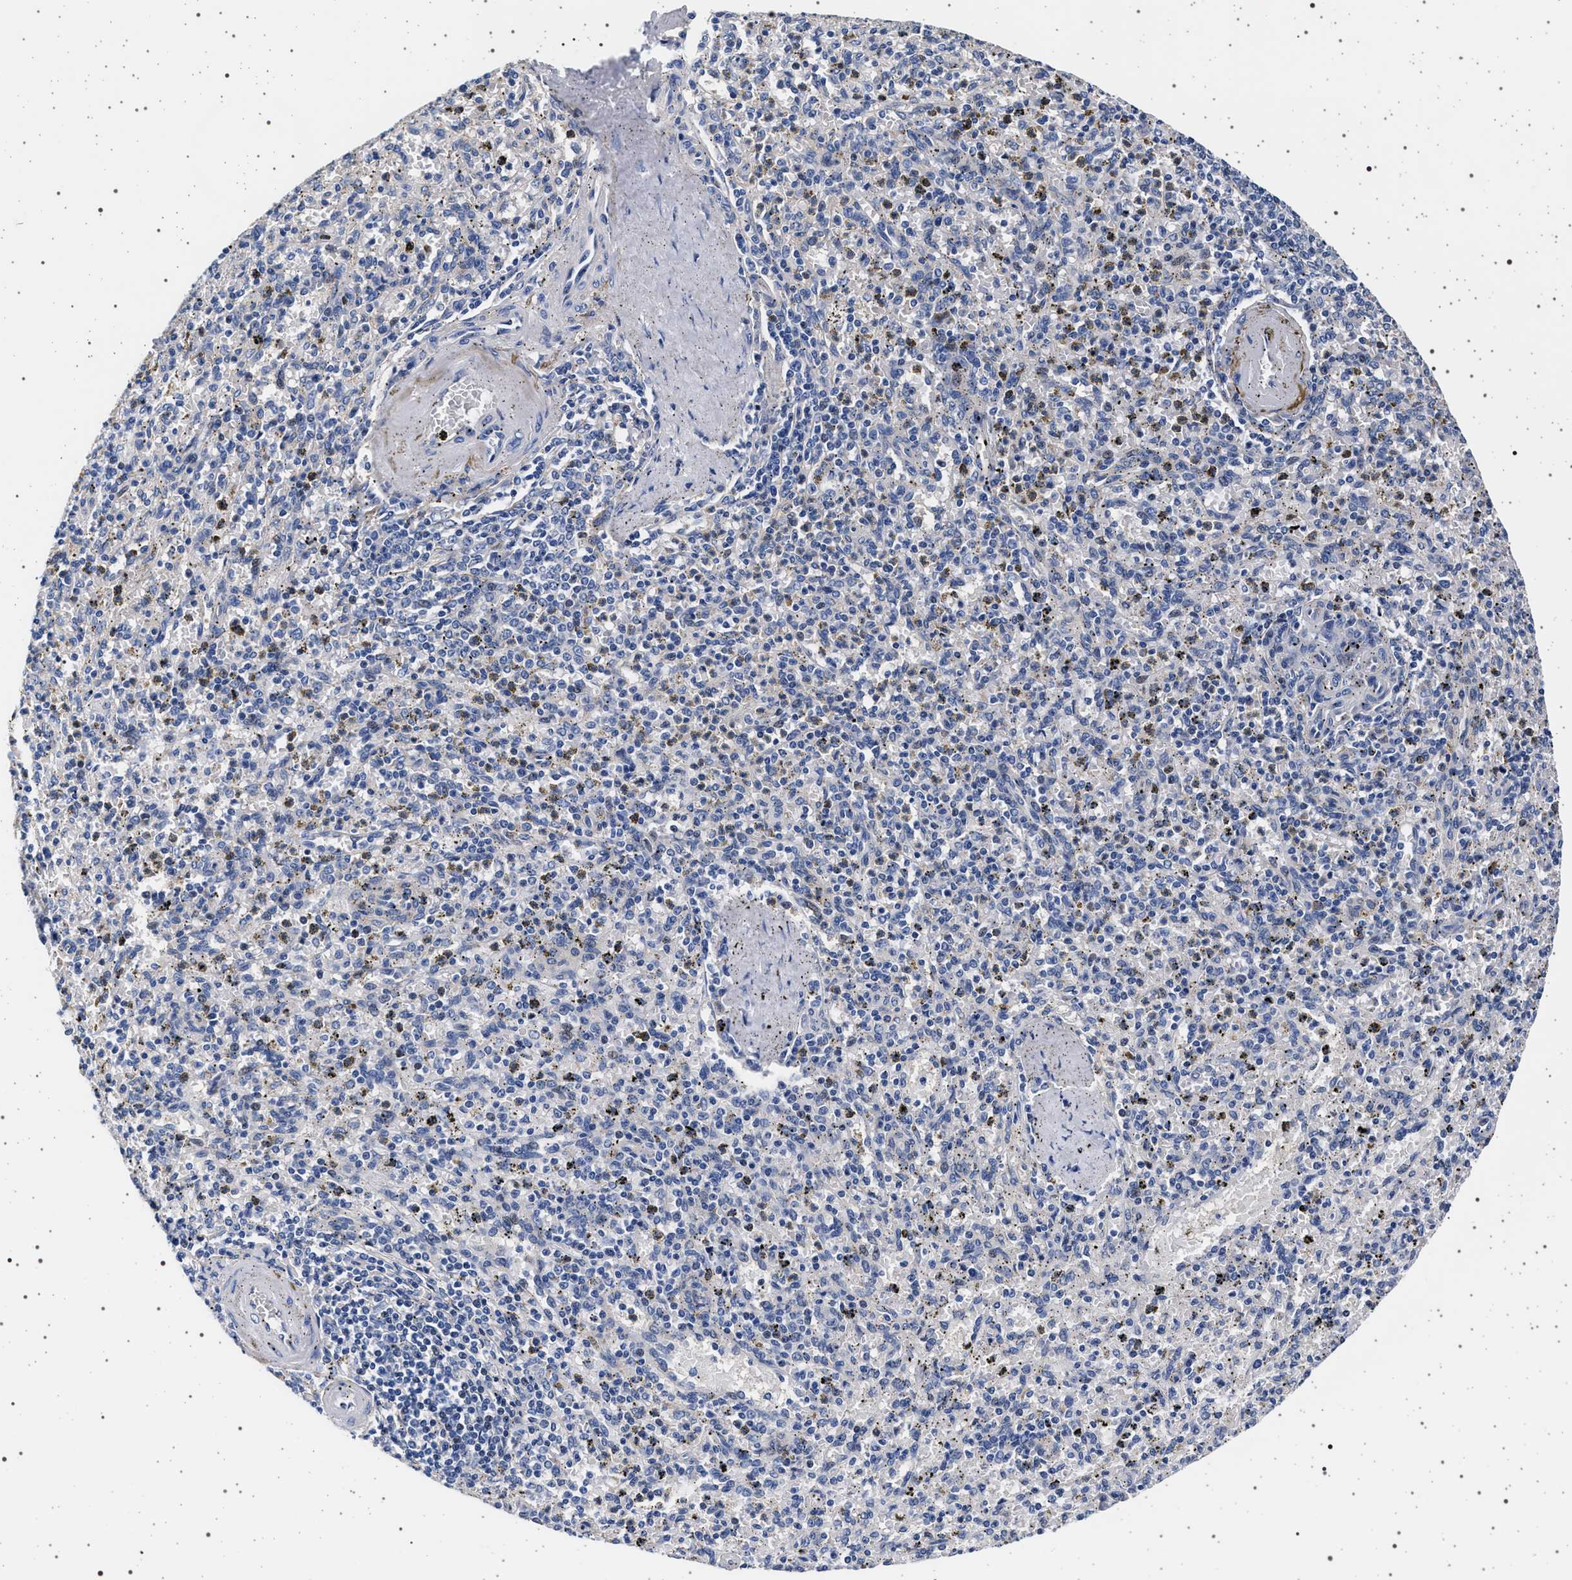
{"staining": {"intensity": "negative", "quantity": "none", "location": "none"}, "tissue": "spleen", "cell_type": "Cells in red pulp", "image_type": "normal", "snomed": [{"axis": "morphology", "description": "Normal tissue, NOS"}, {"axis": "topography", "description": "Spleen"}], "caption": "The micrograph exhibits no significant positivity in cells in red pulp of spleen. (Immunohistochemistry, brightfield microscopy, high magnification).", "gene": "SLC9A1", "patient": {"sex": "male", "age": 72}}